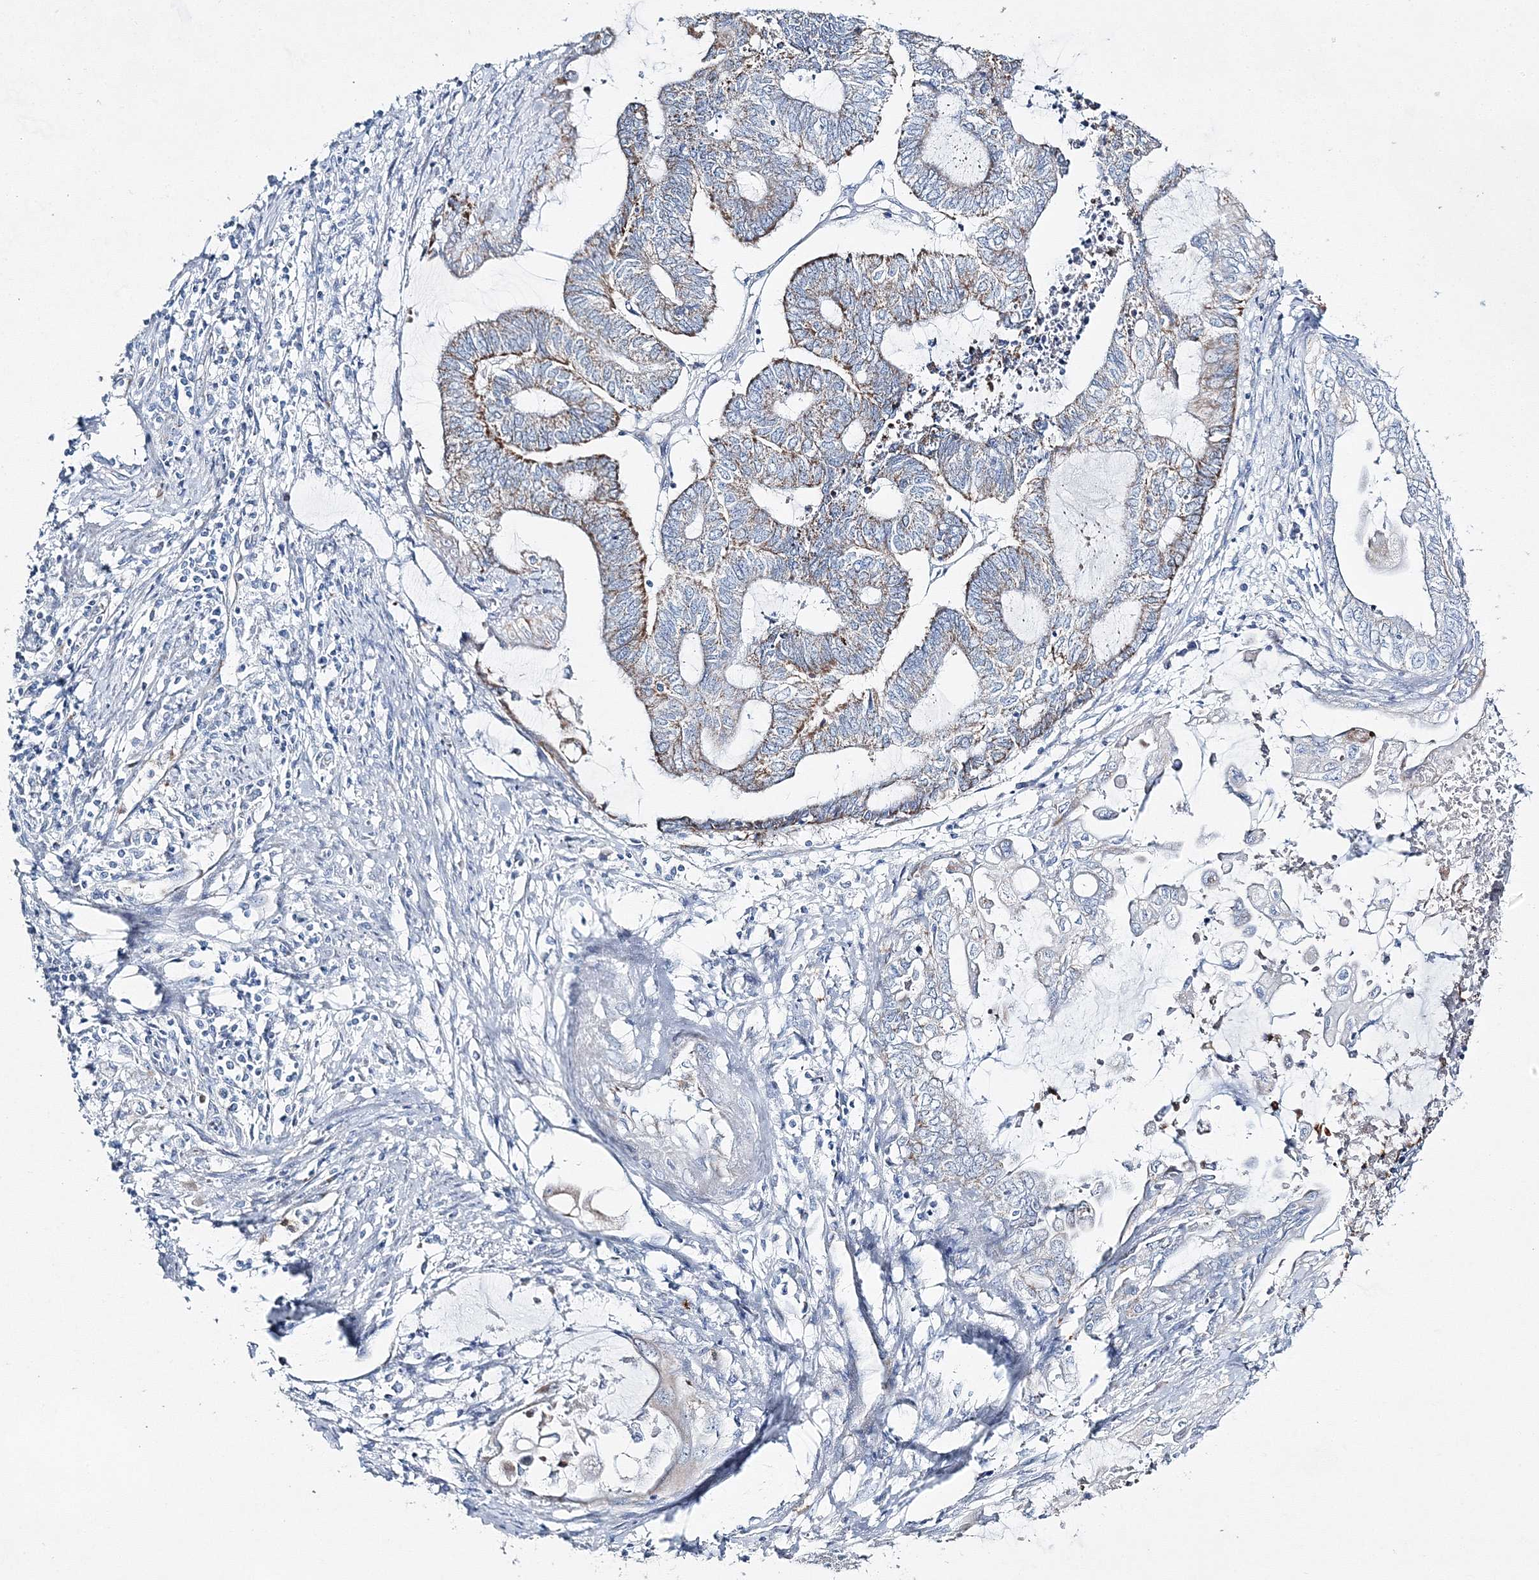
{"staining": {"intensity": "moderate", "quantity": "<25%", "location": "cytoplasmic/membranous"}, "tissue": "endometrial cancer", "cell_type": "Tumor cells", "image_type": "cancer", "snomed": [{"axis": "morphology", "description": "Adenocarcinoma, NOS"}, {"axis": "topography", "description": "Uterus"}, {"axis": "topography", "description": "Endometrium"}], "caption": "Approximately <25% of tumor cells in adenocarcinoma (endometrial) exhibit moderate cytoplasmic/membranous protein staining as visualized by brown immunohistochemical staining.", "gene": "HIBCH", "patient": {"sex": "female", "age": 70}}